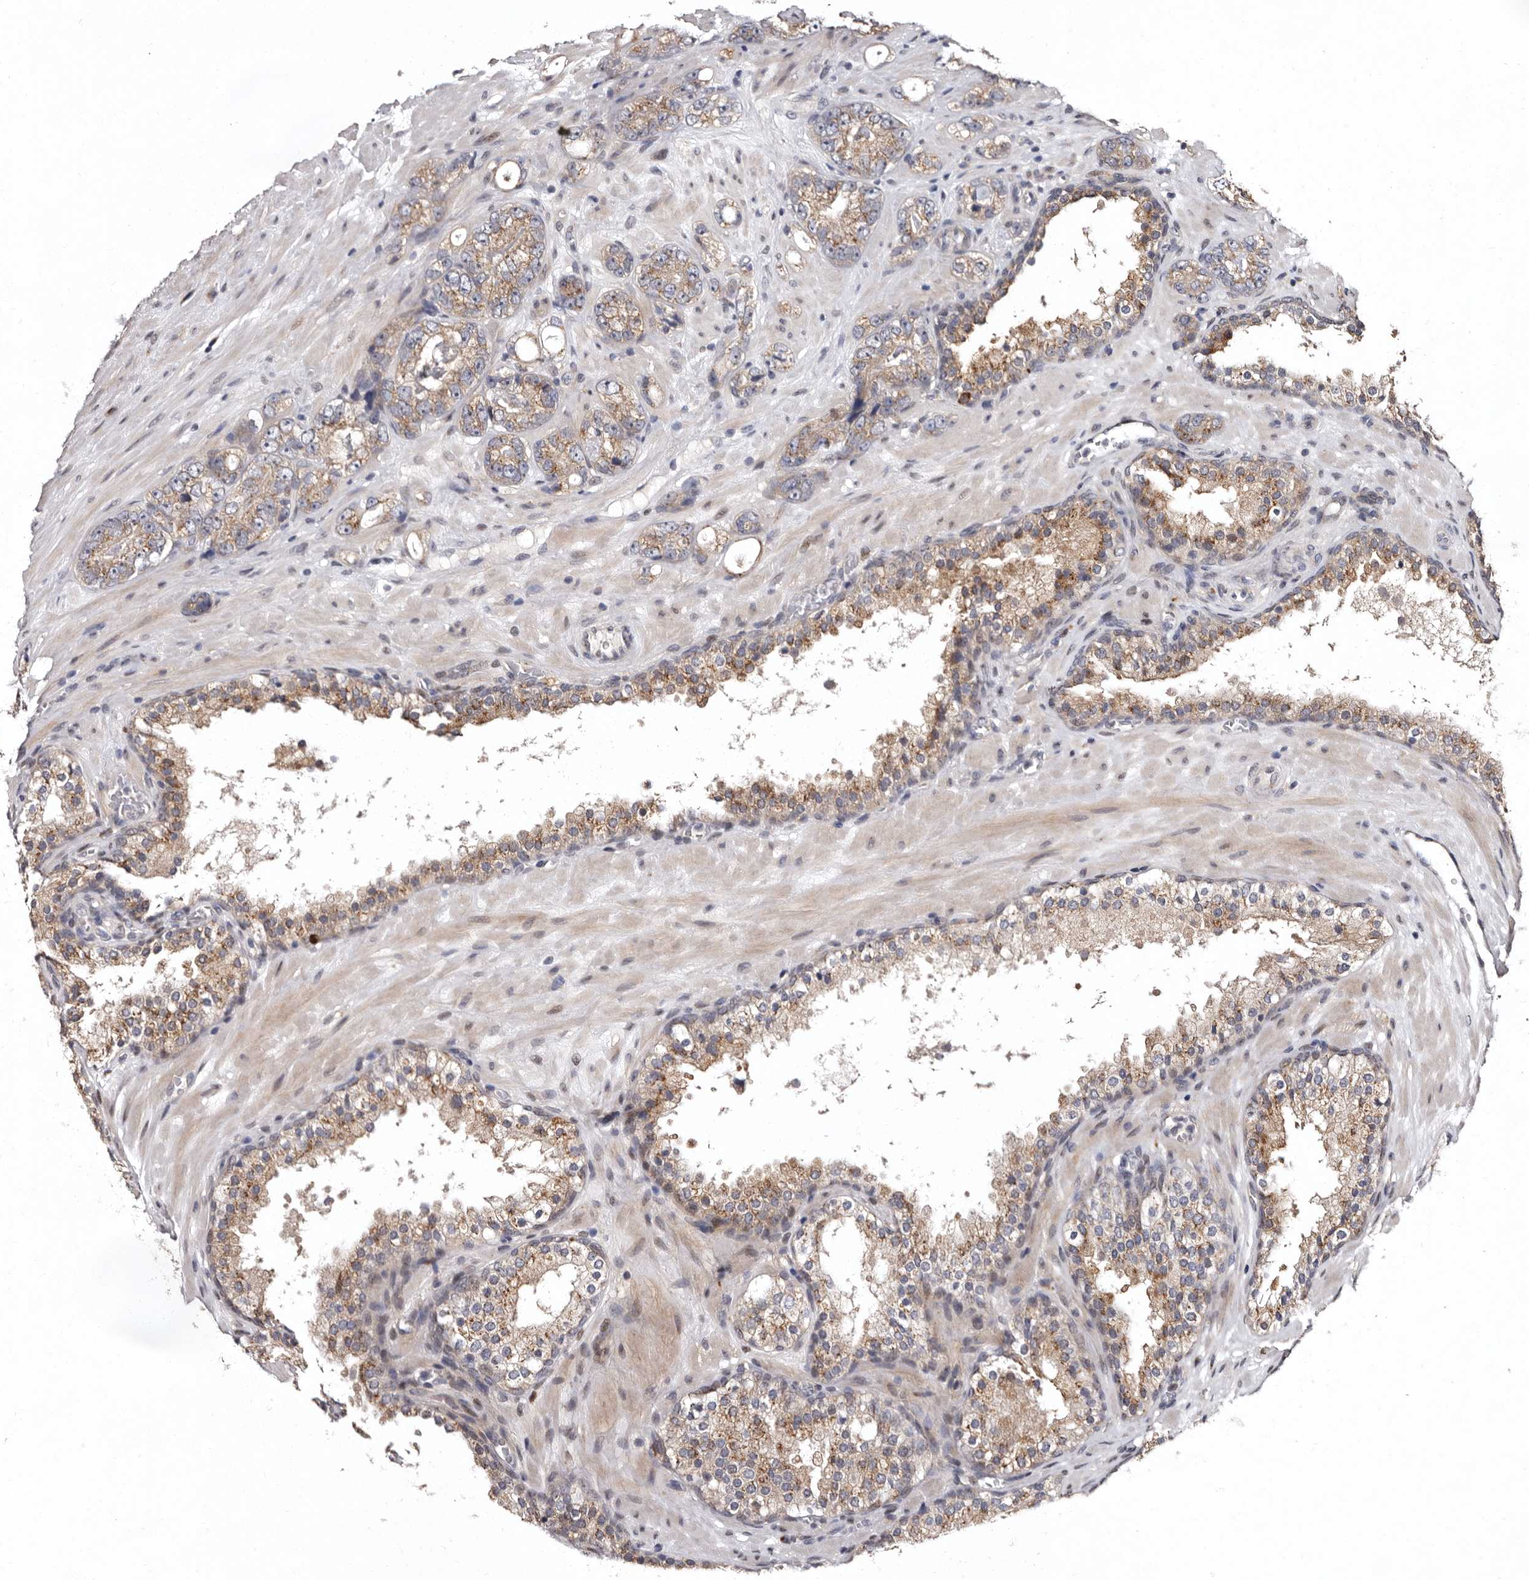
{"staining": {"intensity": "moderate", "quantity": ">75%", "location": "cytoplasmic/membranous"}, "tissue": "prostate cancer", "cell_type": "Tumor cells", "image_type": "cancer", "snomed": [{"axis": "morphology", "description": "Adenocarcinoma, High grade"}, {"axis": "topography", "description": "Prostate"}], "caption": "A micrograph of human adenocarcinoma (high-grade) (prostate) stained for a protein exhibits moderate cytoplasmic/membranous brown staining in tumor cells. Nuclei are stained in blue.", "gene": "FAM91A1", "patient": {"sex": "male", "age": 56}}